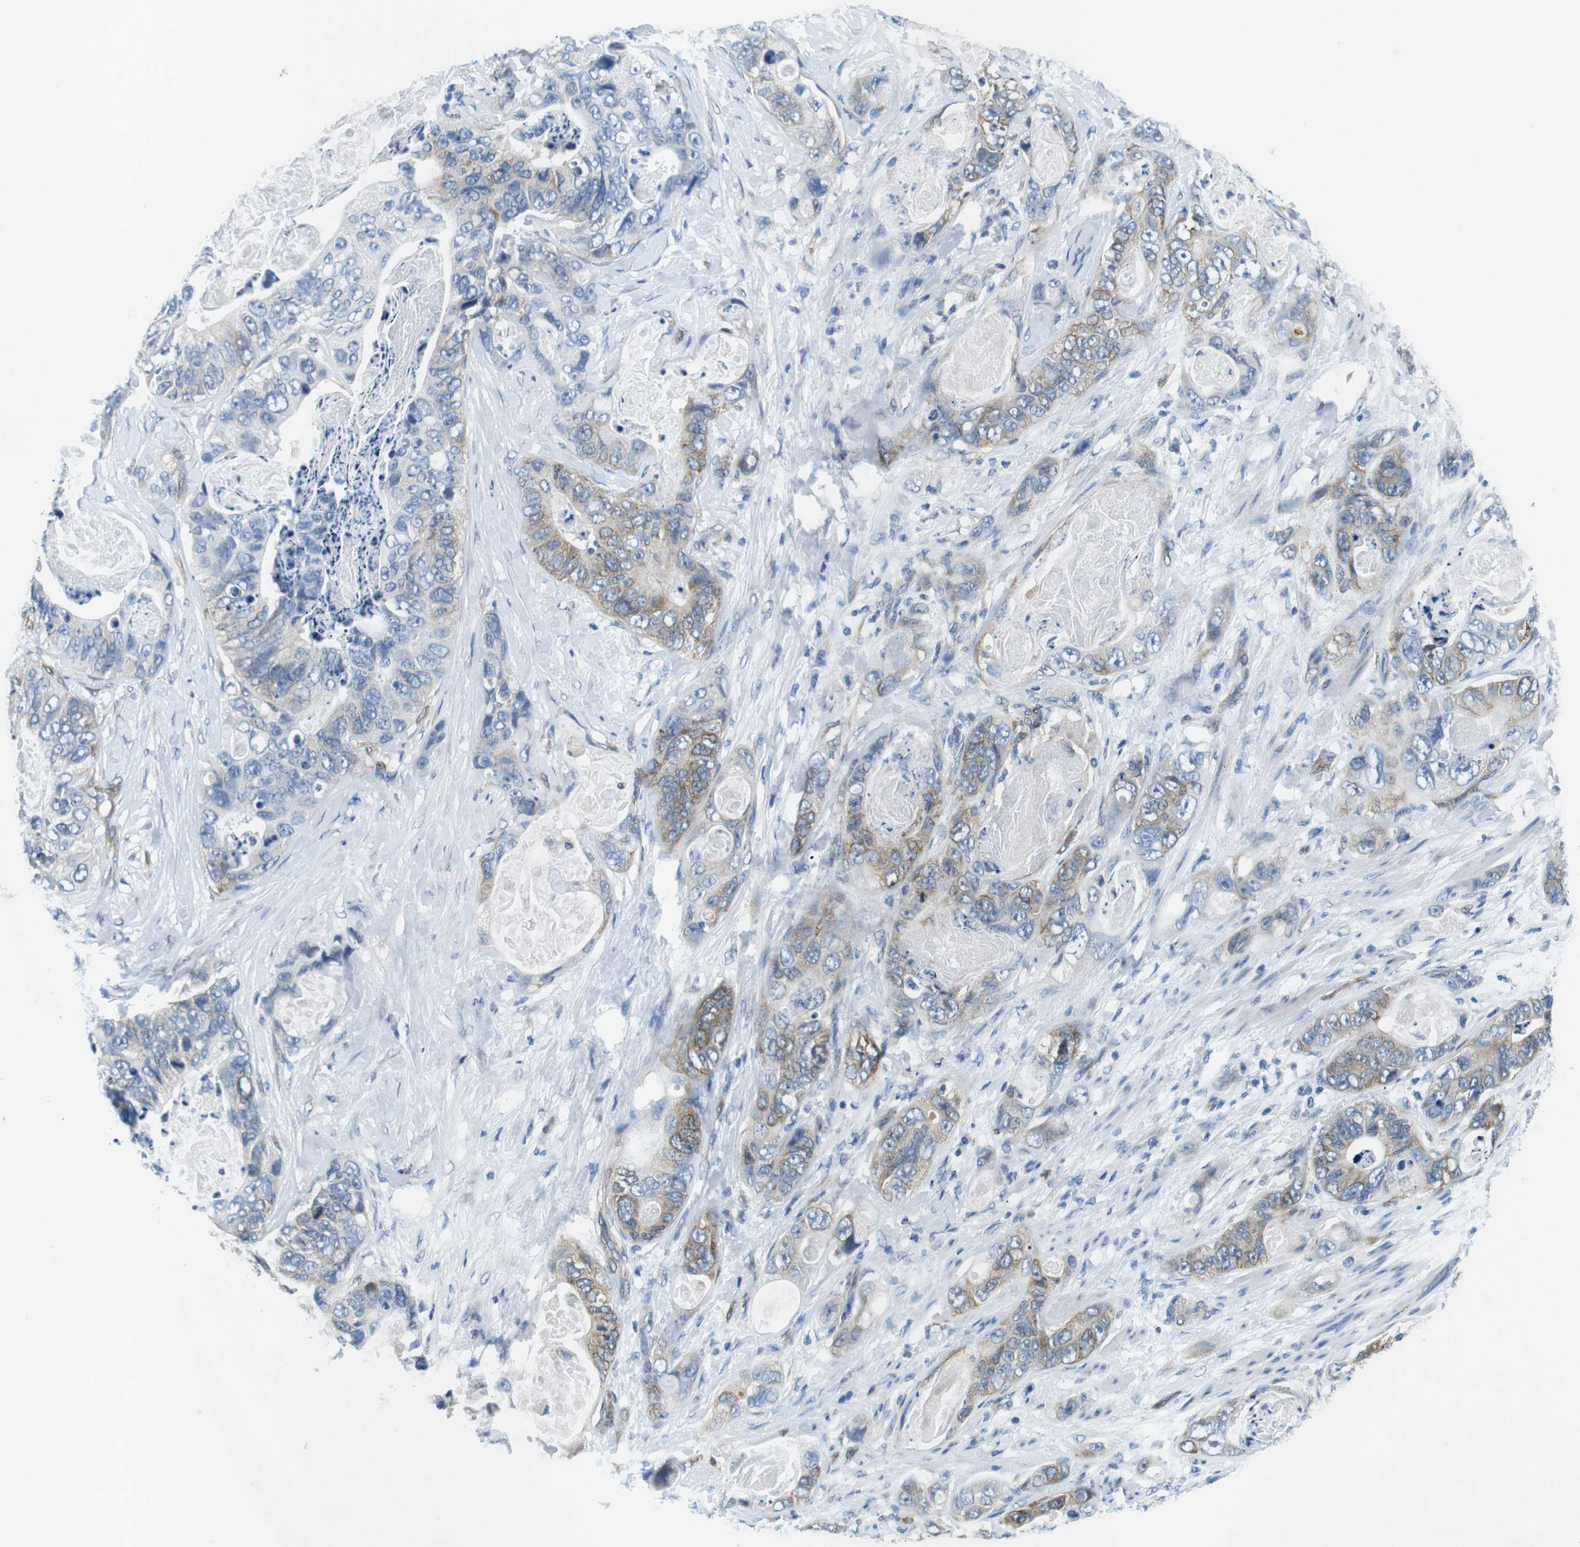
{"staining": {"intensity": "weak", "quantity": "25%-75%", "location": "cytoplasmic/membranous"}, "tissue": "stomach cancer", "cell_type": "Tumor cells", "image_type": "cancer", "snomed": [{"axis": "morphology", "description": "Adenocarcinoma, NOS"}, {"axis": "topography", "description": "Stomach"}], "caption": "Tumor cells show low levels of weak cytoplasmic/membranous expression in about 25%-75% of cells in human stomach cancer.", "gene": "PHLDA1", "patient": {"sex": "female", "age": 89}}